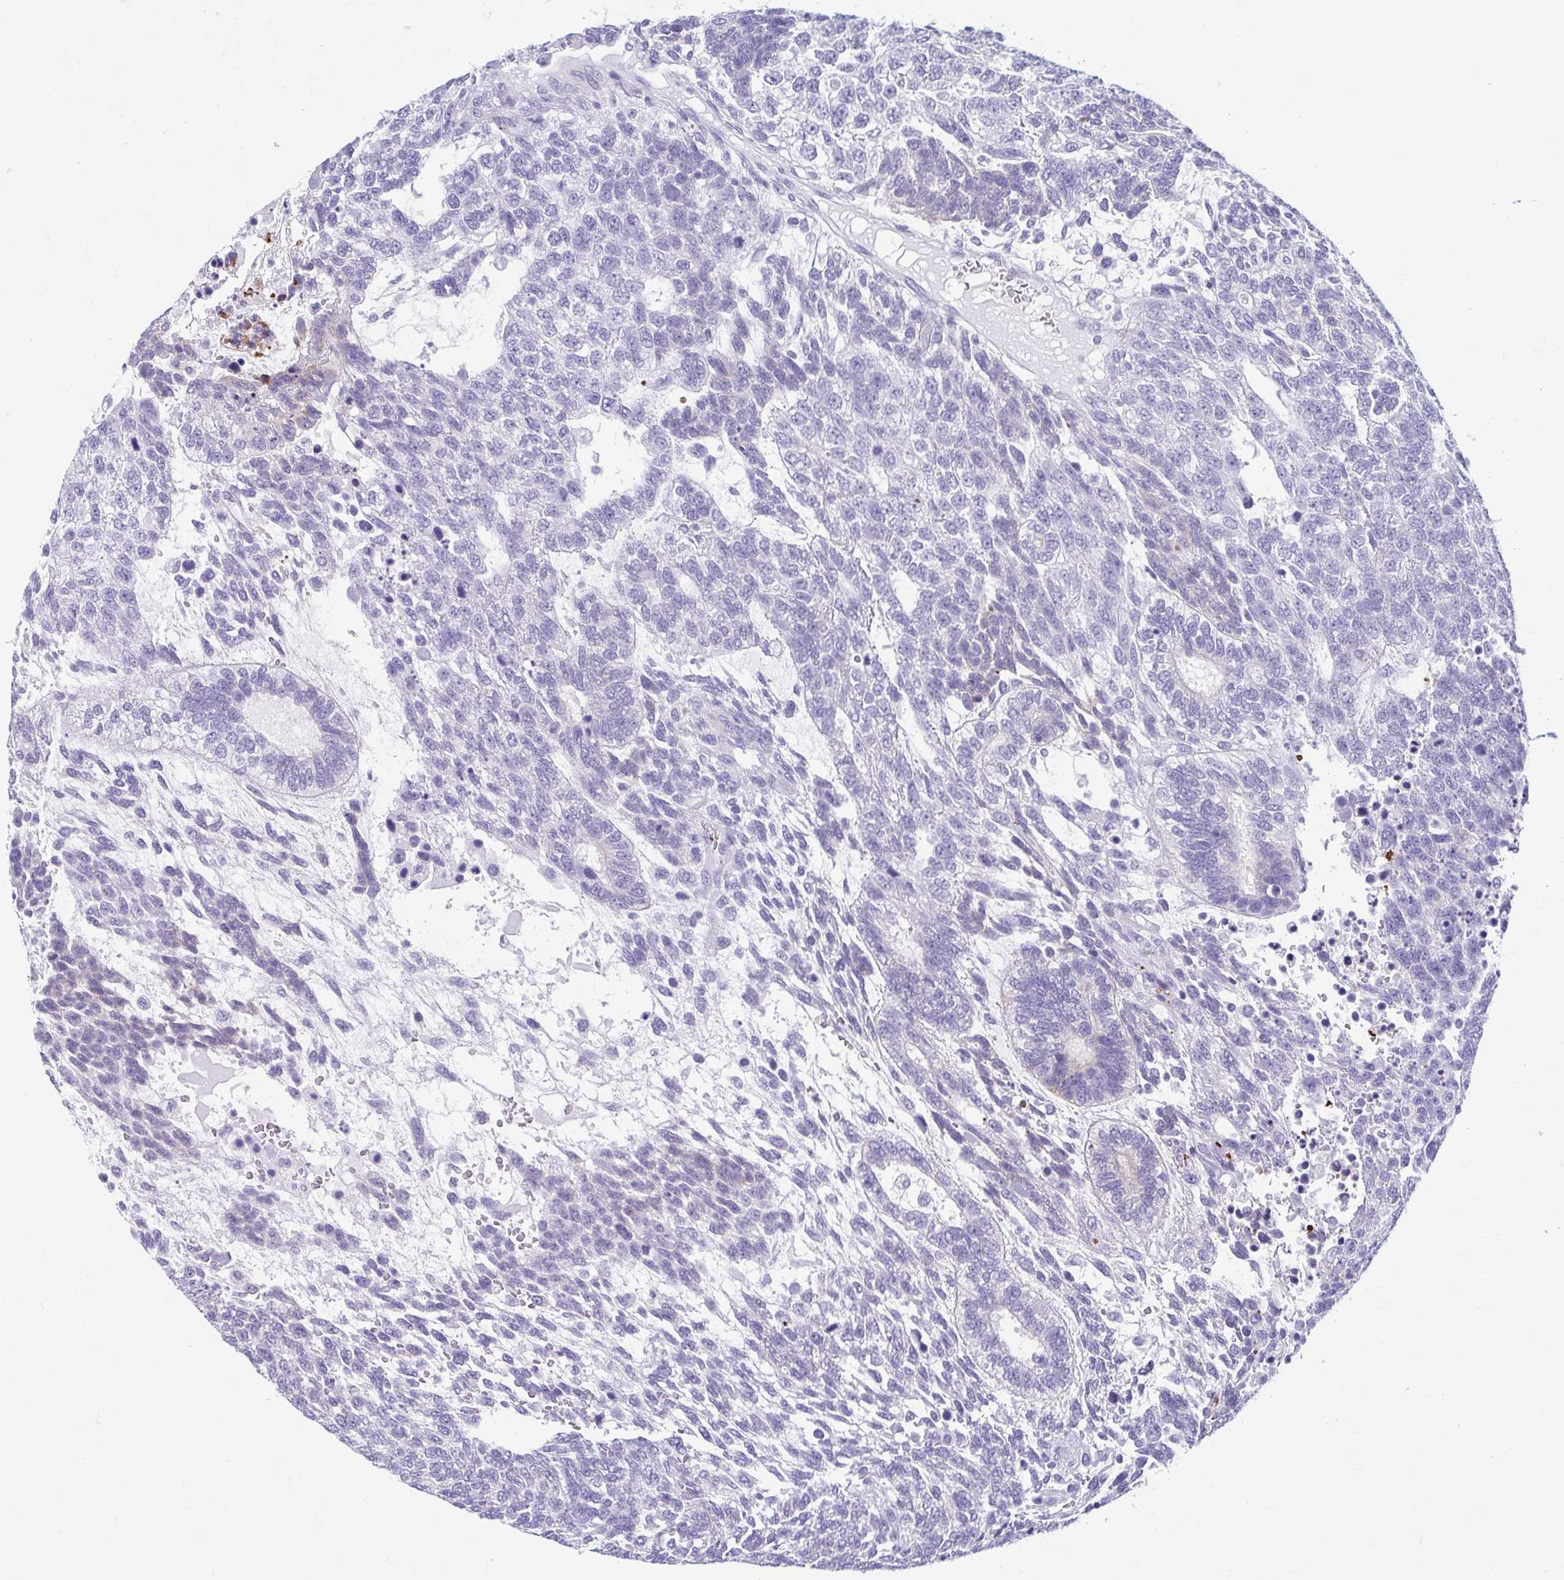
{"staining": {"intensity": "negative", "quantity": "none", "location": "none"}, "tissue": "testis cancer", "cell_type": "Tumor cells", "image_type": "cancer", "snomed": [{"axis": "morphology", "description": "Carcinoma, Embryonal, NOS"}, {"axis": "topography", "description": "Testis"}], "caption": "Immunohistochemical staining of human embryonal carcinoma (testis) shows no significant expression in tumor cells. (Immunohistochemistry (ihc), brightfield microscopy, high magnification).", "gene": "TCEAL3", "patient": {"sex": "male", "age": 23}}